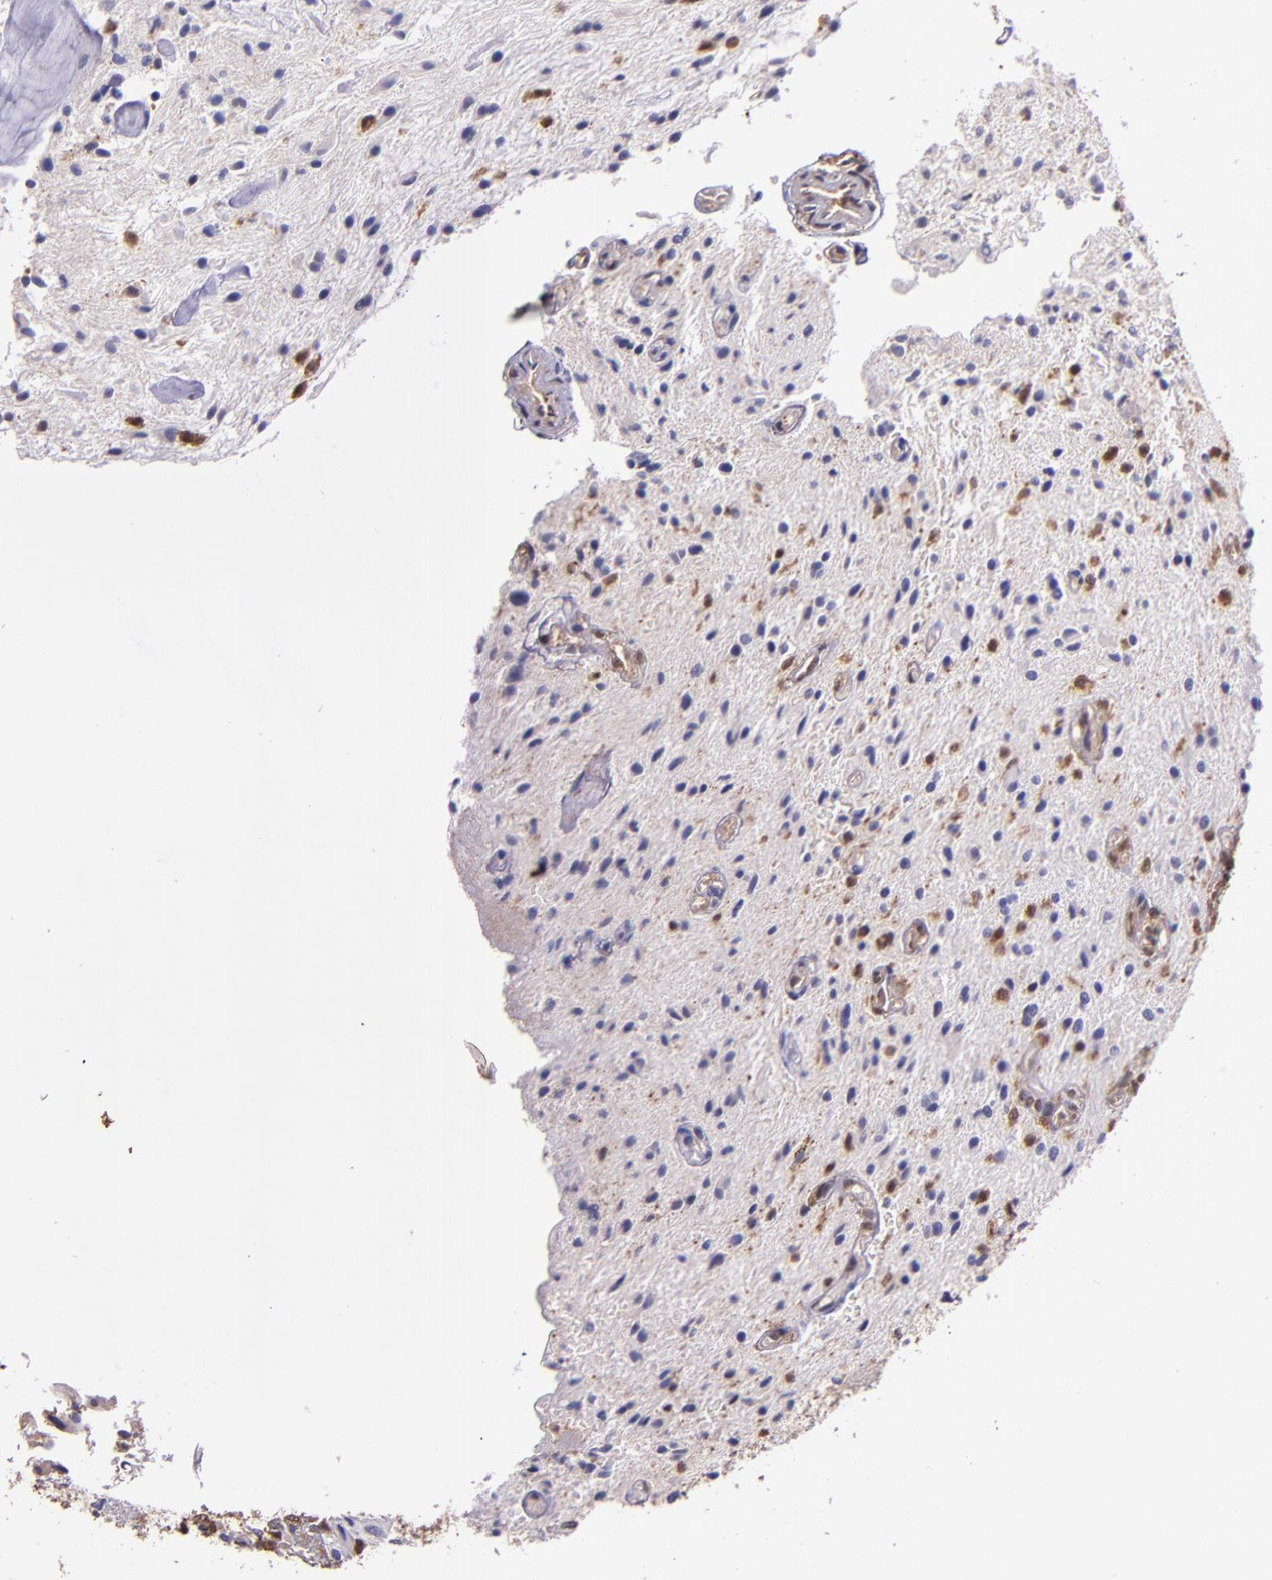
{"staining": {"intensity": "weak", "quantity": "<25%", "location": "cytoplasmic/membranous,nuclear"}, "tissue": "glioma", "cell_type": "Tumor cells", "image_type": "cancer", "snomed": [{"axis": "morphology", "description": "Glioma, malignant, NOS"}, {"axis": "topography", "description": "Cerebellum"}], "caption": "Immunohistochemistry image of glioma stained for a protein (brown), which demonstrates no expression in tumor cells. (DAB immunohistochemistry (IHC) with hematoxylin counter stain).", "gene": "STAT6", "patient": {"sex": "female", "age": 10}}